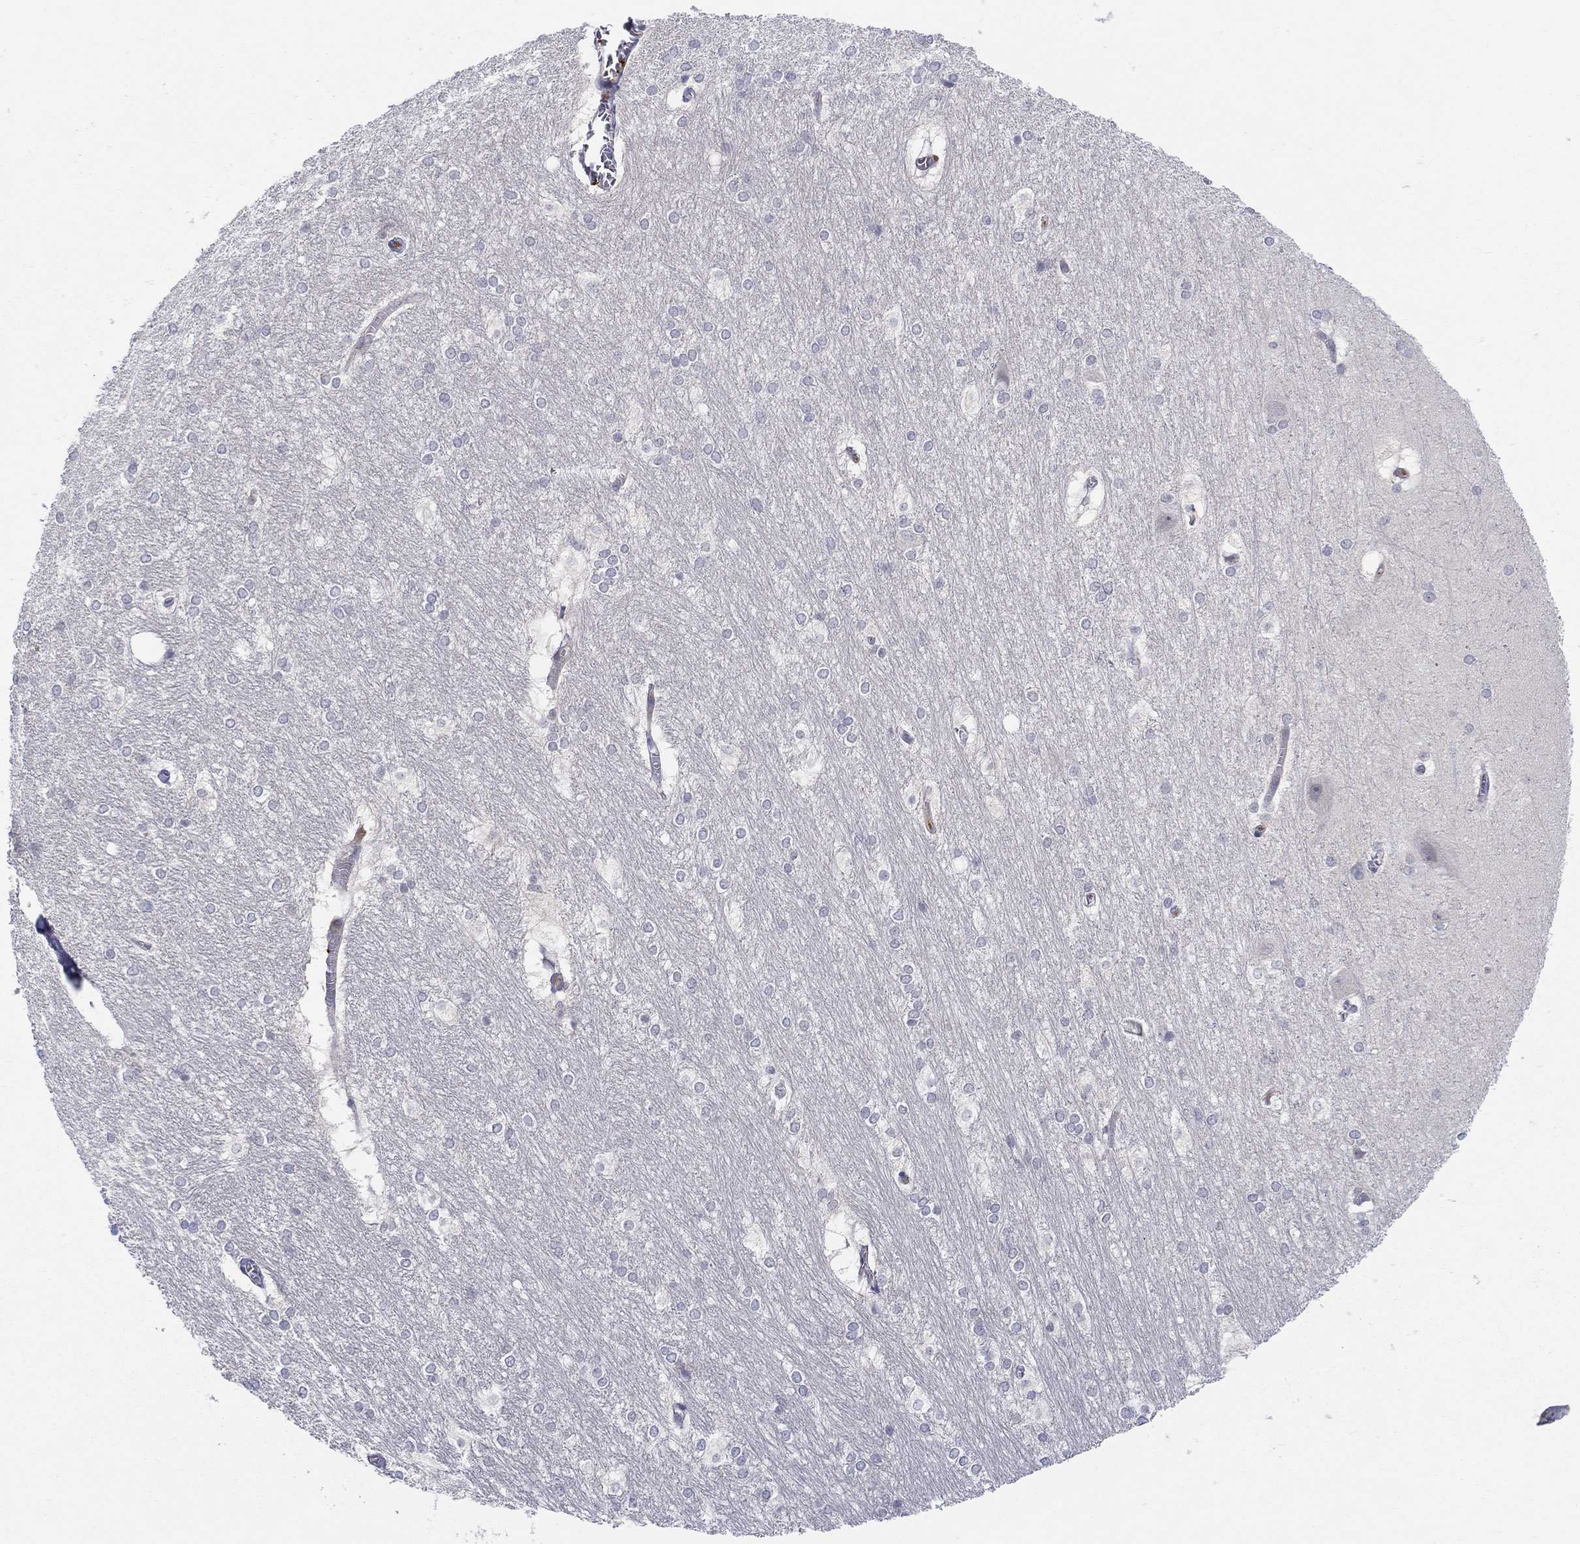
{"staining": {"intensity": "negative", "quantity": "none", "location": "none"}, "tissue": "hippocampus", "cell_type": "Glial cells", "image_type": "normal", "snomed": [{"axis": "morphology", "description": "Normal tissue, NOS"}, {"axis": "topography", "description": "Cerebral cortex"}, {"axis": "topography", "description": "Hippocampus"}], "caption": "The immunohistochemistry (IHC) micrograph has no significant expression in glial cells of hippocampus.", "gene": "ALOX12", "patient": {"sex": "female", "age": 19}}